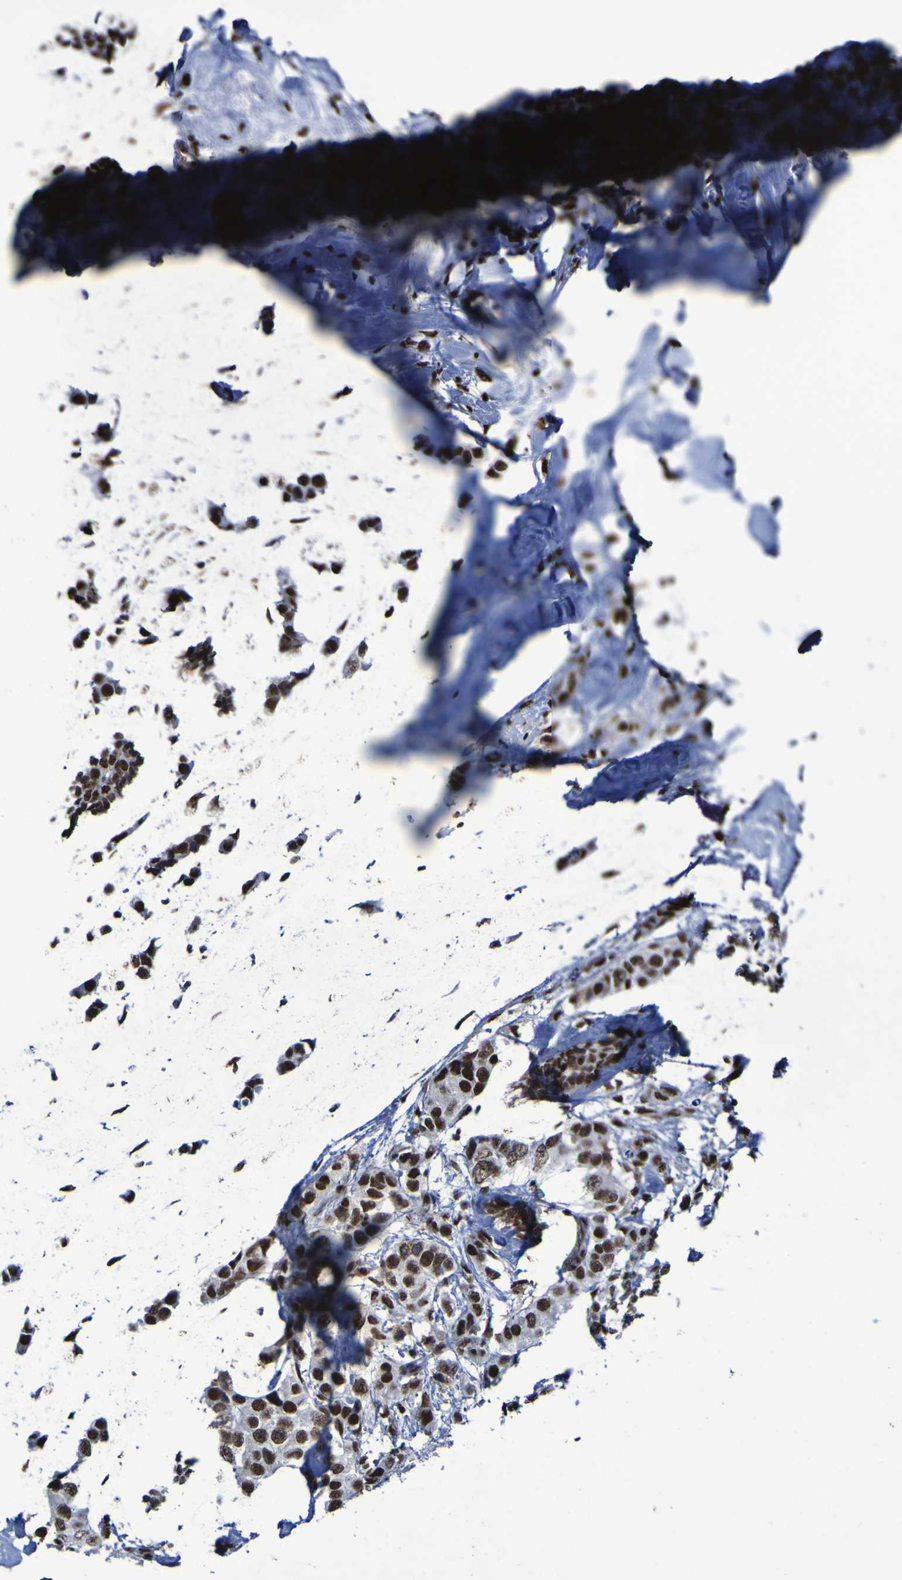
{"staining": {"intensity": "strong", "quantity": ">75%", "location": "nuclear"}, "tissue": "breast cancer", "cell_type": "Tumor cells", "image_type": "cancer", "snomed": [{"axis": "morphology", "description": "Normal tissue, NOS"}, {"axis": "morphology", "description": "Duct carcinoma"}, {"axis": "topography", "description": "Breast"}], "caption": "Strong nuclear protein expression is seen in about >75% of tumor cells in invasive ductal carcinoma (breast).", "gene": "HNRNPR", "patient": {"sex": "female", "age": 50}}